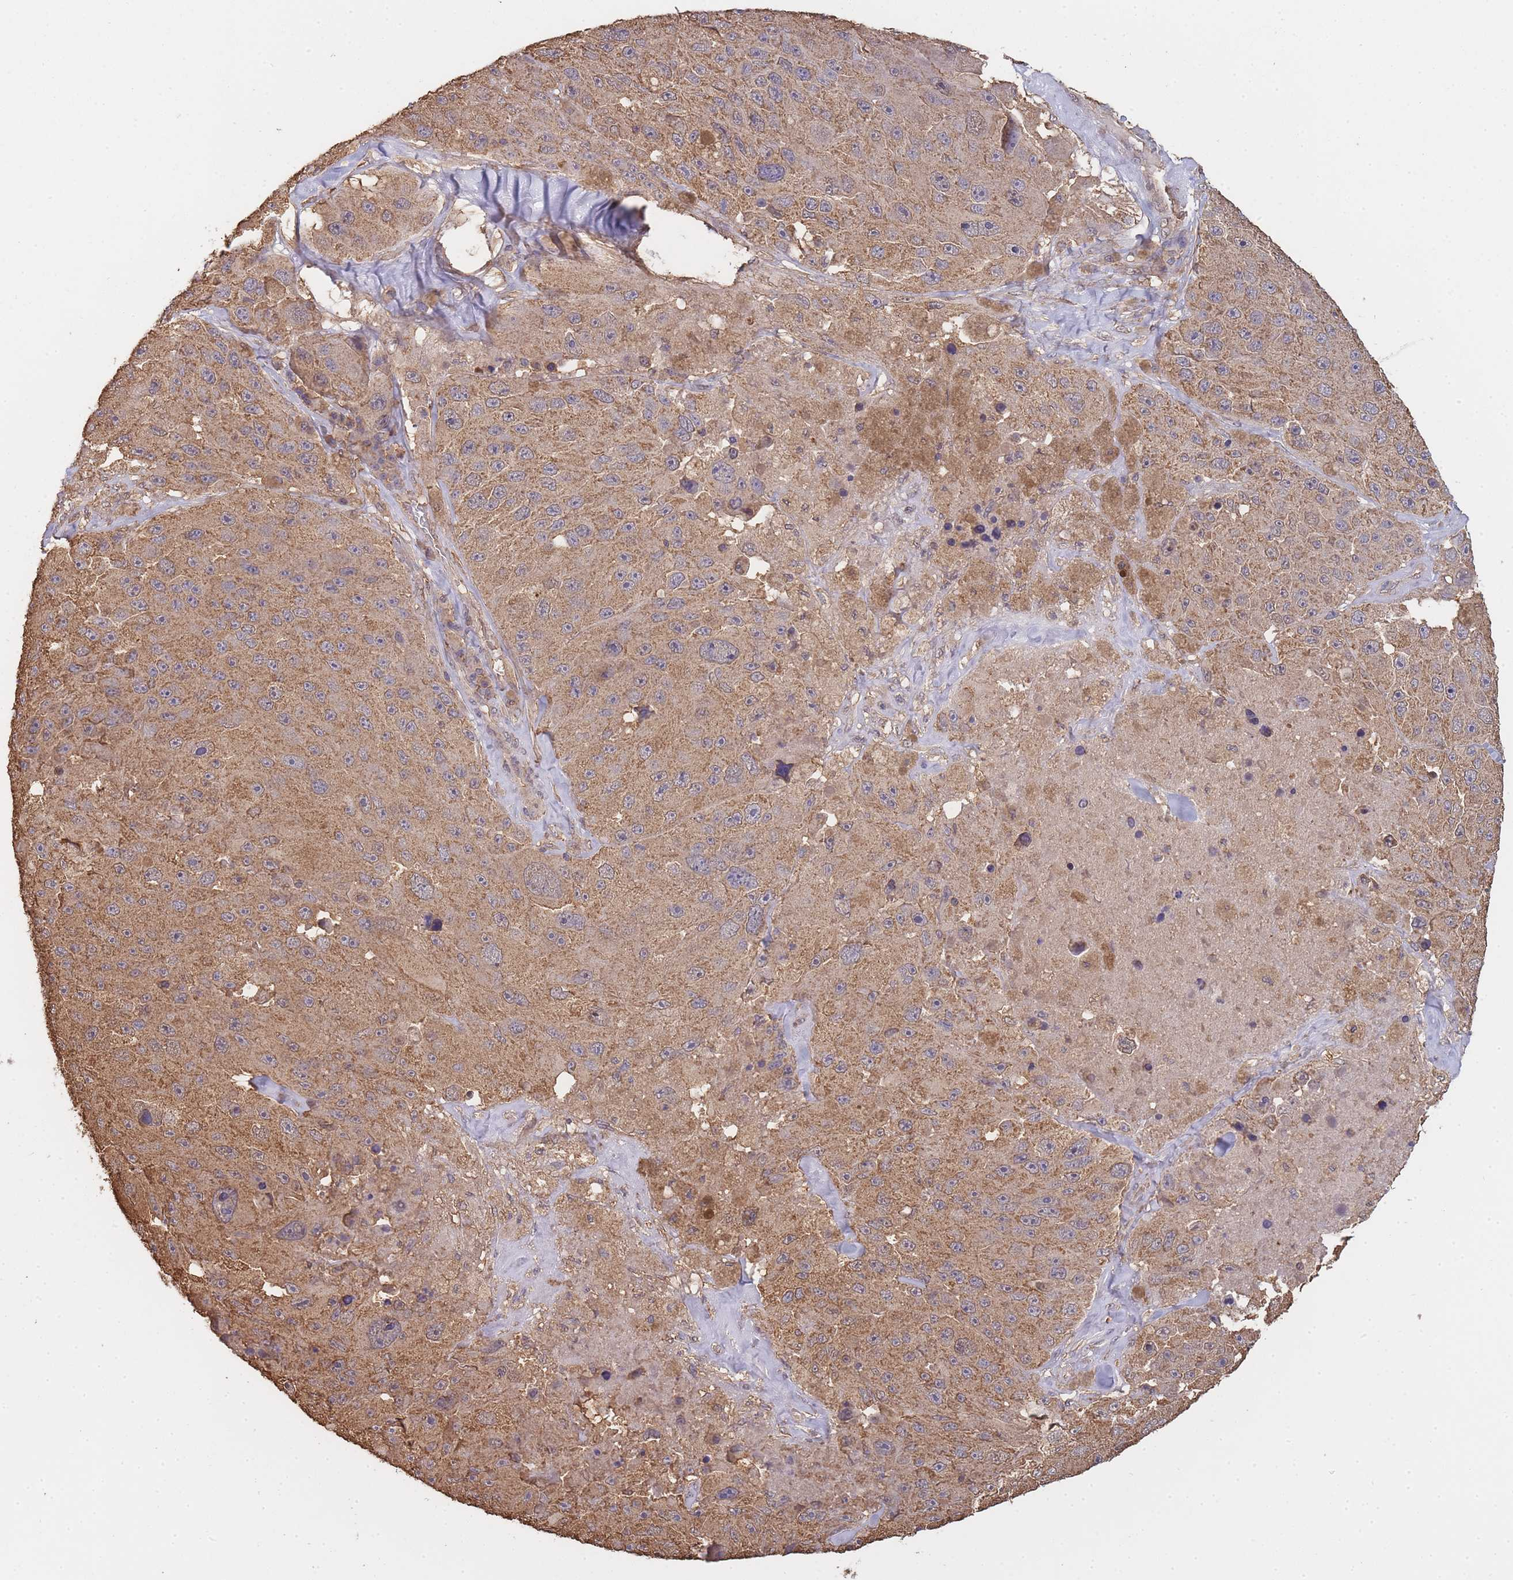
{"staining": {"intensity": "weak", "quantity": ">75%", "location": "cytoplasmic/membranous"}, "tissue": "melanoma", "cell_type": "Tumor cells", "image_type": "cancer", "snomed": [{"axis": "morphology", "description": "Malignant melanoma, Metastatic site"}, {"axis": "topography", "description": "Lymph node"}], "caption": "Approximately >75% of tumor cells in malignant melanoma (metastatic site) display weak cytoplasmic/membranous protein positivity as visualized by brown immunohistochemical staining.", "gene": "METRN", "patient": {"sex": "male", "age": 62}}